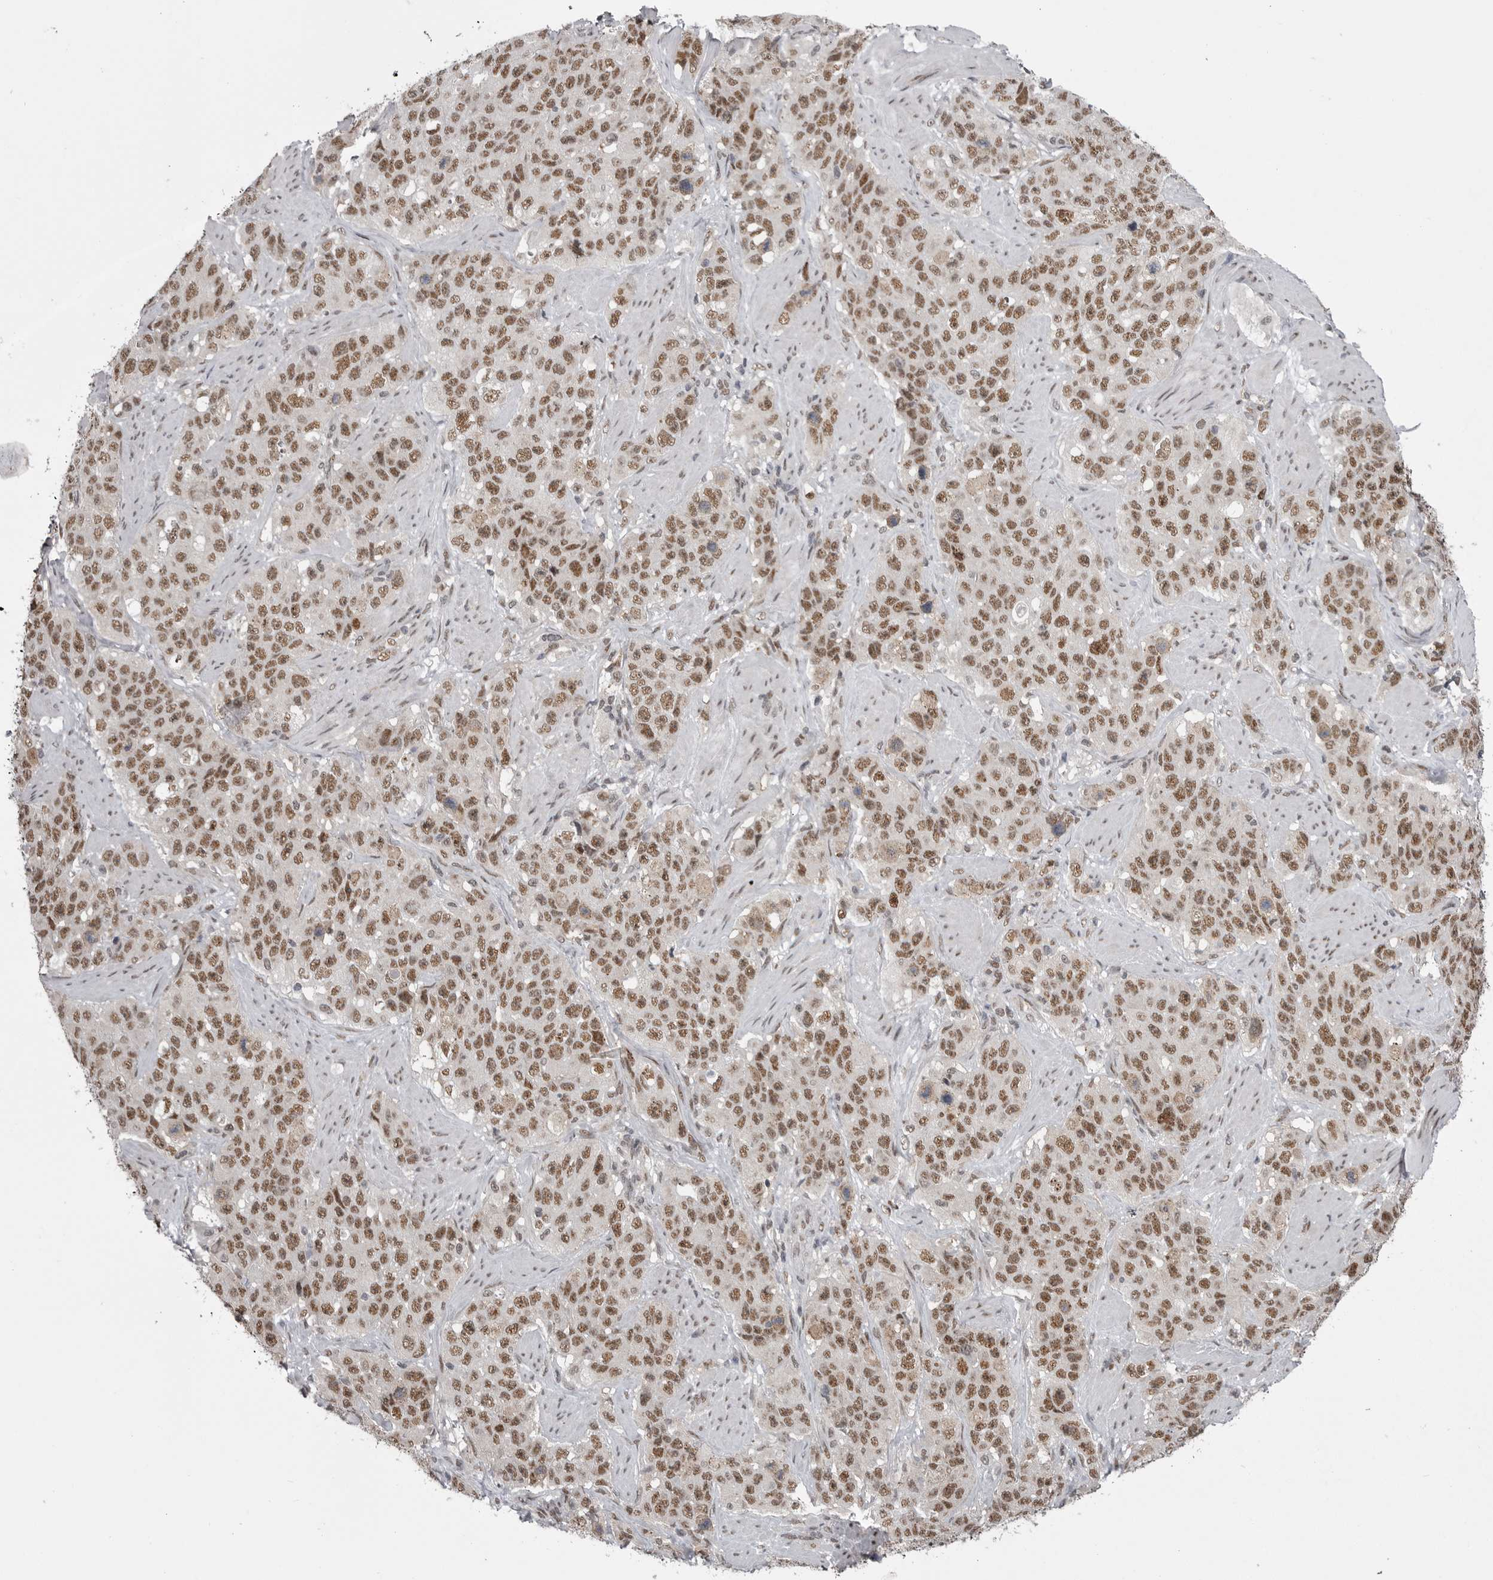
{"staining": {"intensity": "moderate", "quantity": ">75%", "location": "nuclear"}, "tissue": "stomach cancer", "cell_type": "Tumor cells", "image_type": "cancer", "snomed": [{"axis": "morphology", "description": "Adenocarcinoma, NOS"}, {"axis": "topography", "description": "Stomach"}], "caption": "Protein staining of stomach adenocarcinoma tissue shows moderate nuclear positivity in approximately >75% of tumor cells. (Stains: DAB in brown, nuclei in blue, Microscopy: brightfield microscopy at high magnification).", "gene": "MEPCE", "patient": {"sex": "male", "age": 48}}